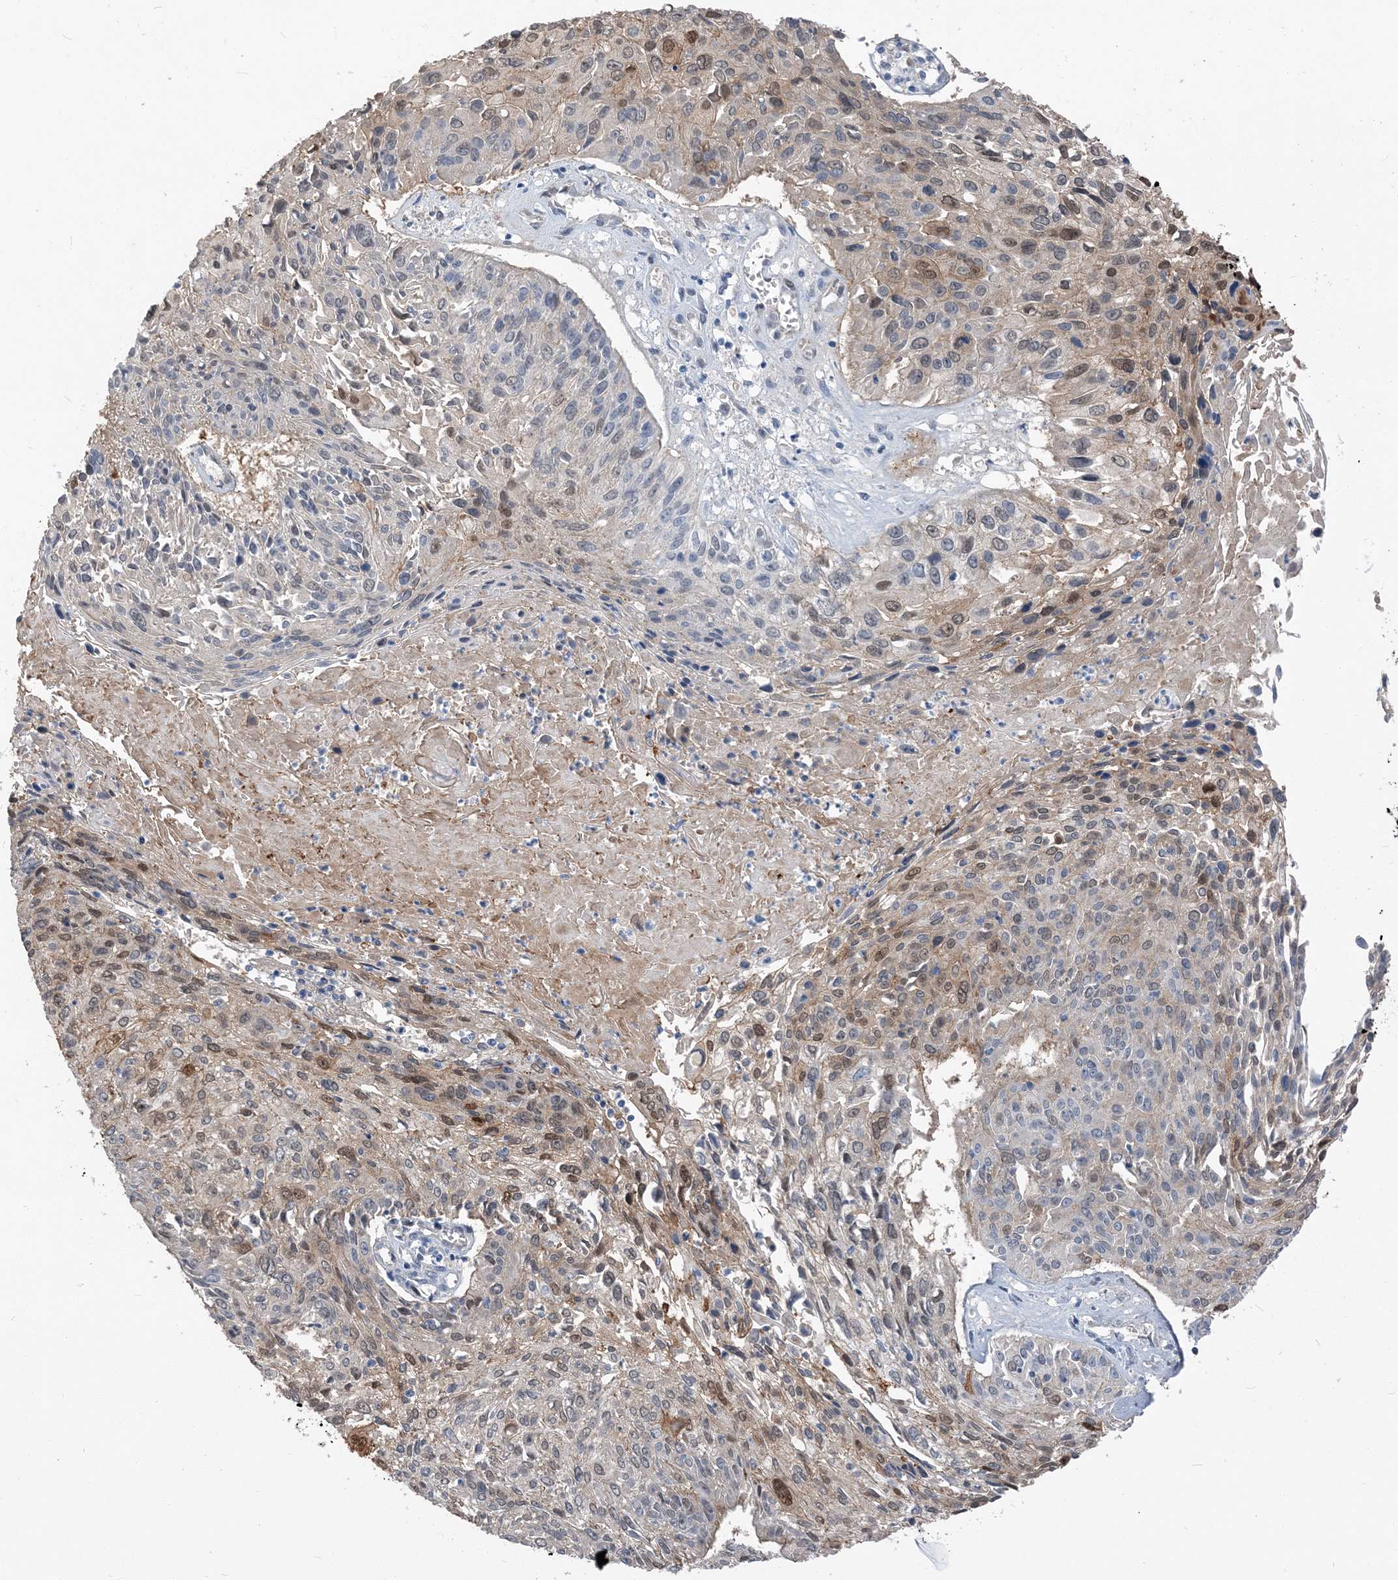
{"staining": {"intensity": "moderate", "quantity": "<25%", "location": "nuclear"}, "tissue": "cervical cancer", "cell_type": "Tumor cells", "image_type": "cancer", "snomed": [{"axis": "morphology", "description": "Squamous cell carcinoma, NOS"}, {"axis": "topography", "description": "Cervix"}], "caption": "Human cervical squamous cell carcinoma stained with a protein marker demonstrates moderate staining in tumor cells.", "gene": "NCOA7", "patient": {"sex": "female", "age": 51}}